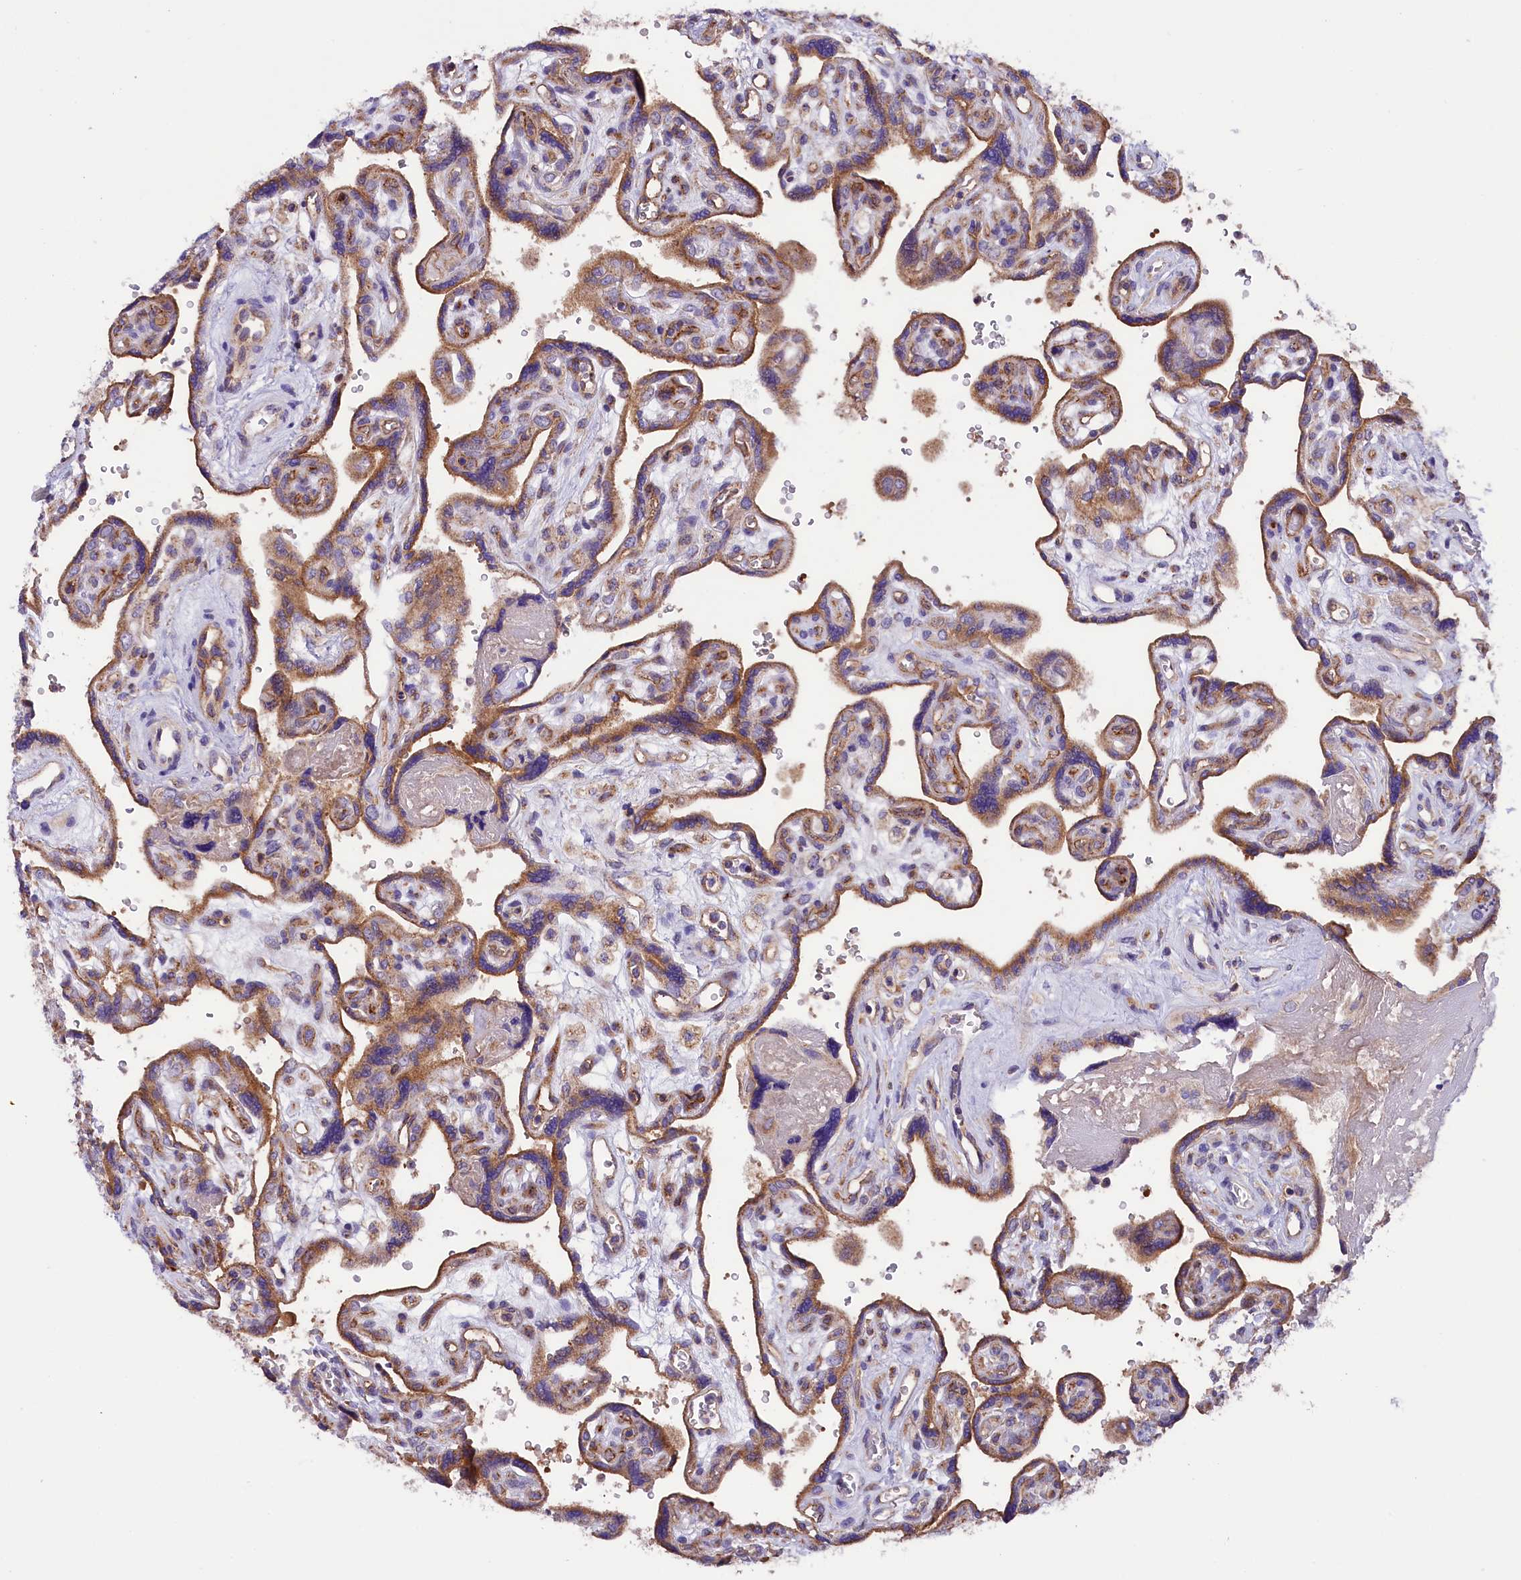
{"staining": {"intensity": "moderate", "quantity": ">75%", "location": "cytoplasmic/membranous"}, "tissue": "placenta", "cell_type": "Decidual cells", "image_type": "normal", "snomed": [{"axis": "morphology", "description": "Normal tissue, NOS"}, {"axis": "topography", "description": "Placenta"}], "caption": "Approximately >75% of decidual cells in unremarkable human placenta reveal moderate cytoplasmic/membranous protein expression as visualized by brown immunohistochemical staining.", "gene": "DNAJB9", "patient": {"sex": "female", "age": 39}}